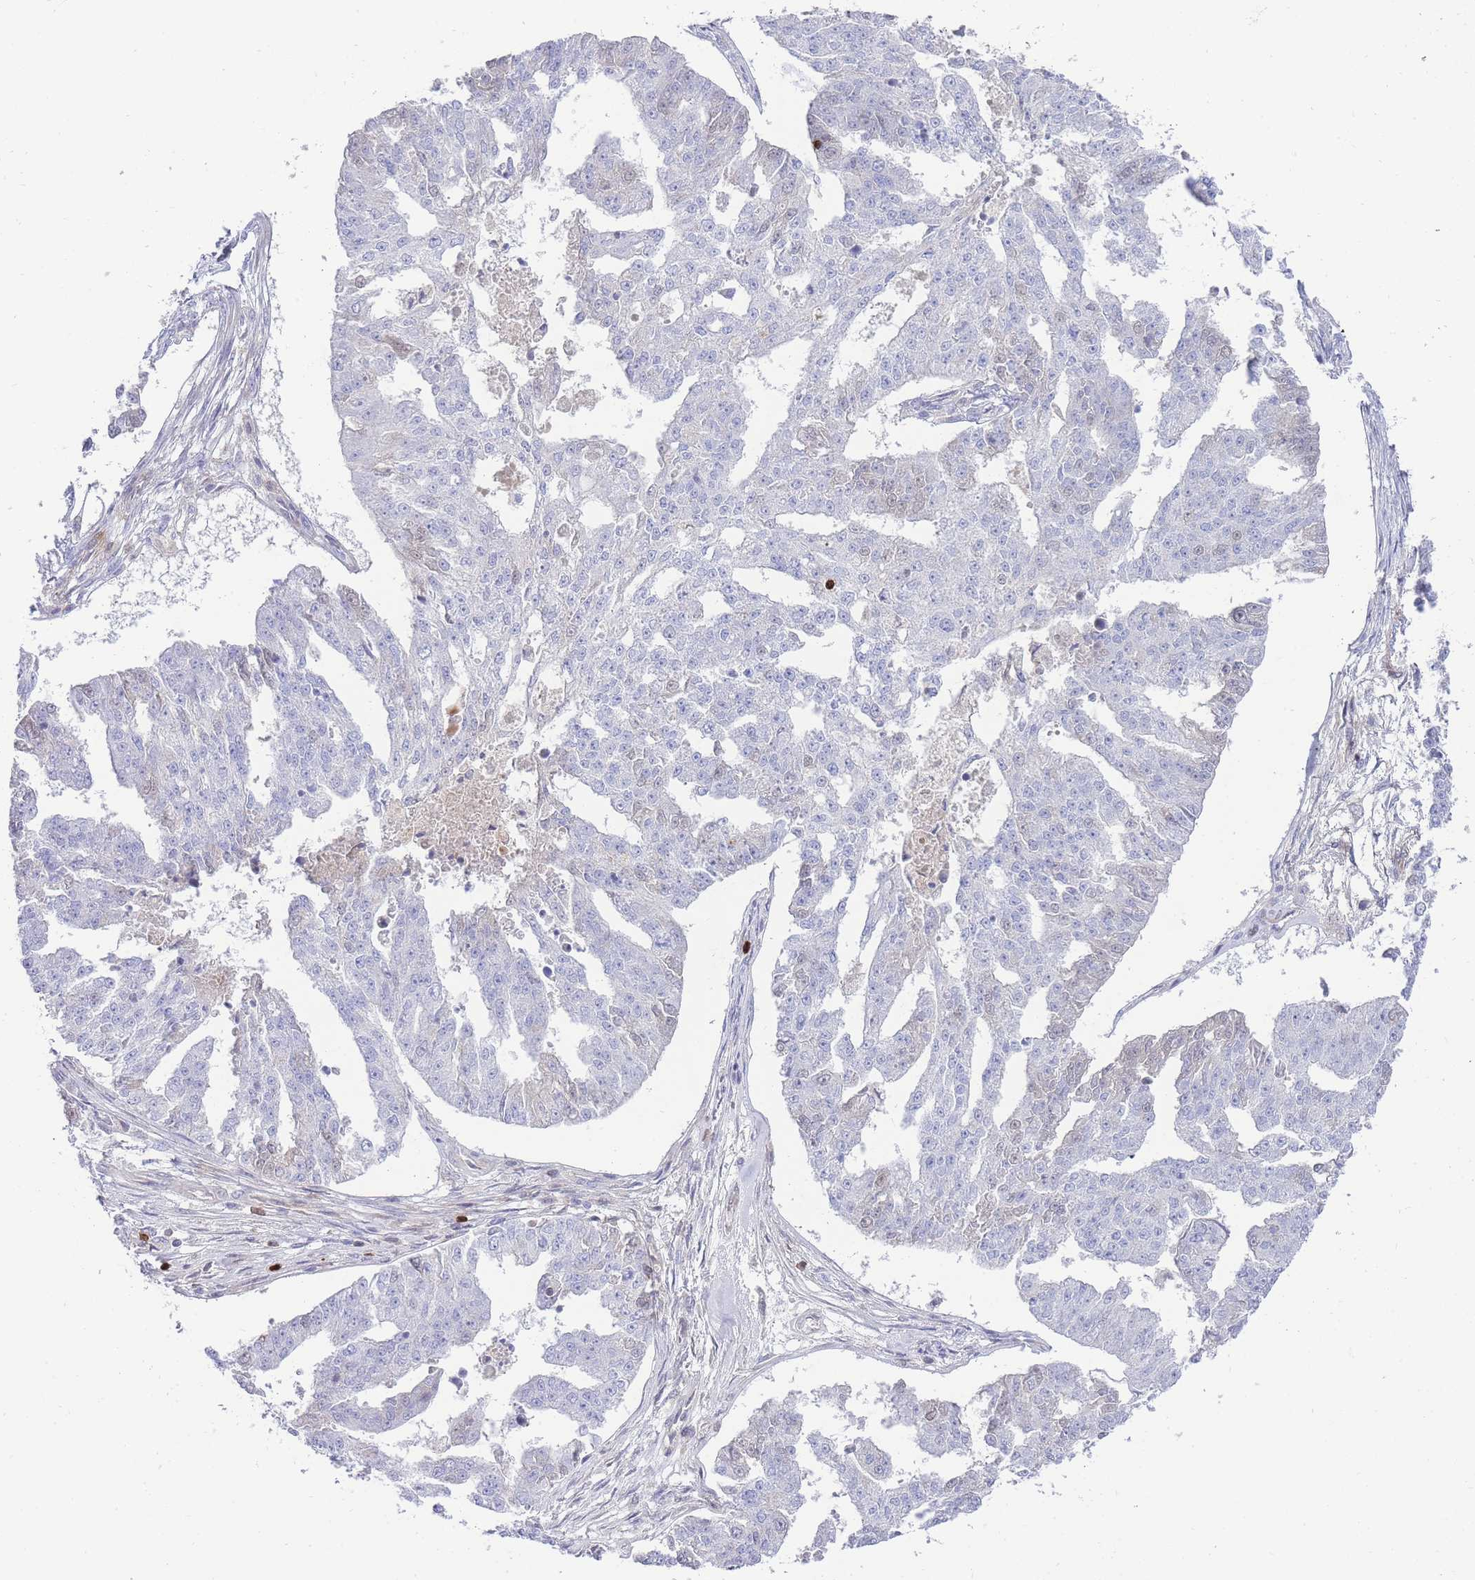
{"staining": {"intensity": "negative", "quantity": "none", "location": "none"}, "tissue": "ovarian cancer", "cell_type": "Tumor cells", "image_type": "cancer", "snomed": [{"axis": "morphology", "description": "Cystadenocarcinoma, serous, NOS"}, {"axis": "topography", "description": "Ovary"}], "caption": "Immunohistochemical staining of serous cystadenocarcinoma (ovarian) reveals no significant staining in tumor cells.", "gene": "FBN3", "patient": {"sex": "female", "age": 58}}